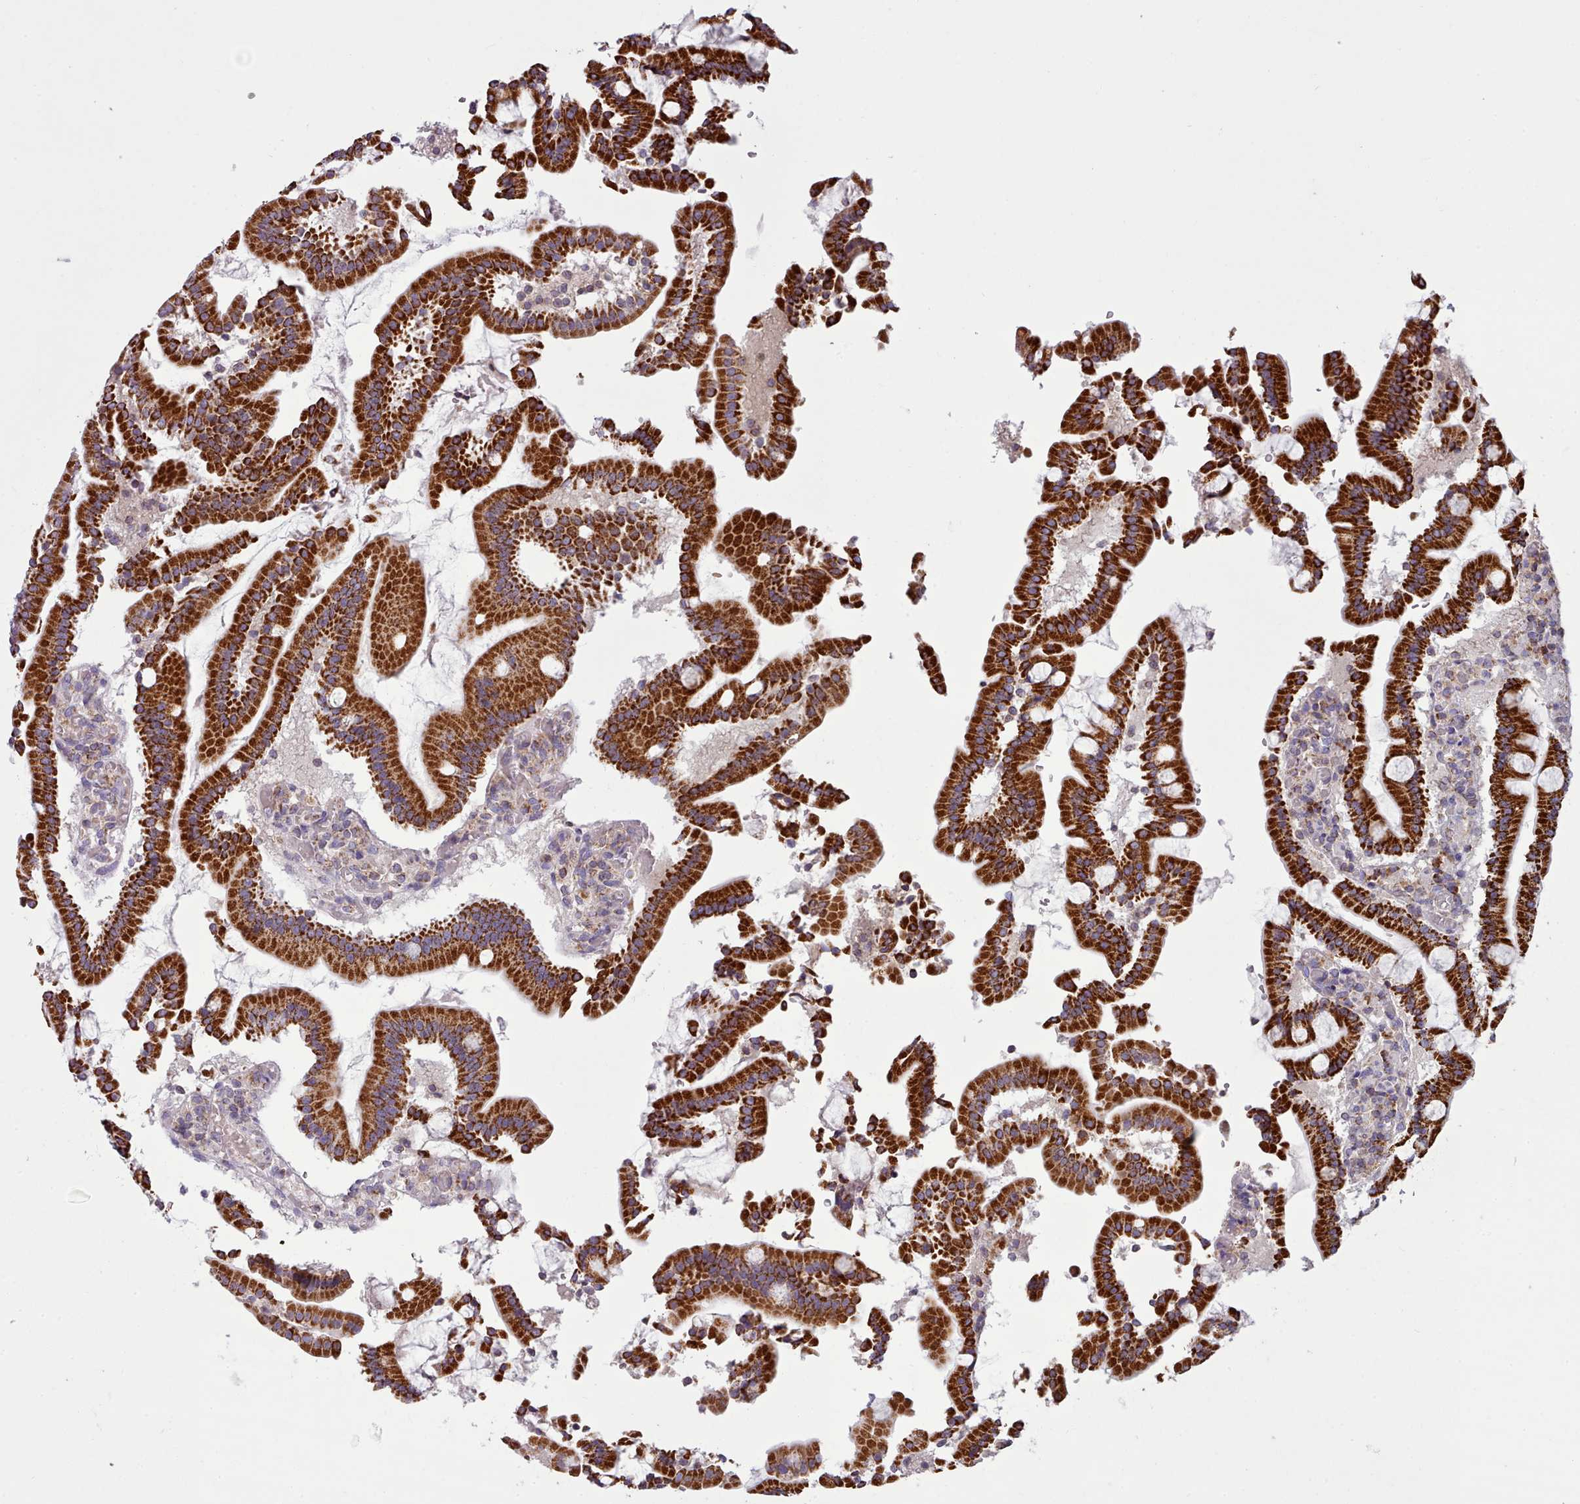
{"staining": {"intensity": "strong", "quantity": ">75%", "location": "cytoplasmic/membranous"}, "tissue": "duodenum", "cell_type": "Glandular cells", "image_type": "normal", "snomed": [{"axis": "morphology", "description": "Normal tissue, NOS"}, {"axis": "topography", "description": "Duodenum"}], "caption": "Immunohistochemistry (IHC) (DAB (3,3'-diaminobenzidine)) staining of benign duodenum shows strong cytoplasmic/membranous protein positivity in about >75% of glandular cells. The staining was performed using DAB (3,3'-diaminobenzidine) to visualize the protein expression in brown, while the nuclei were stained in blue with hematoxylin (Magnification: 20x).", "gene": "SRP54", "patient": {"sex": "male", "age": 55}}